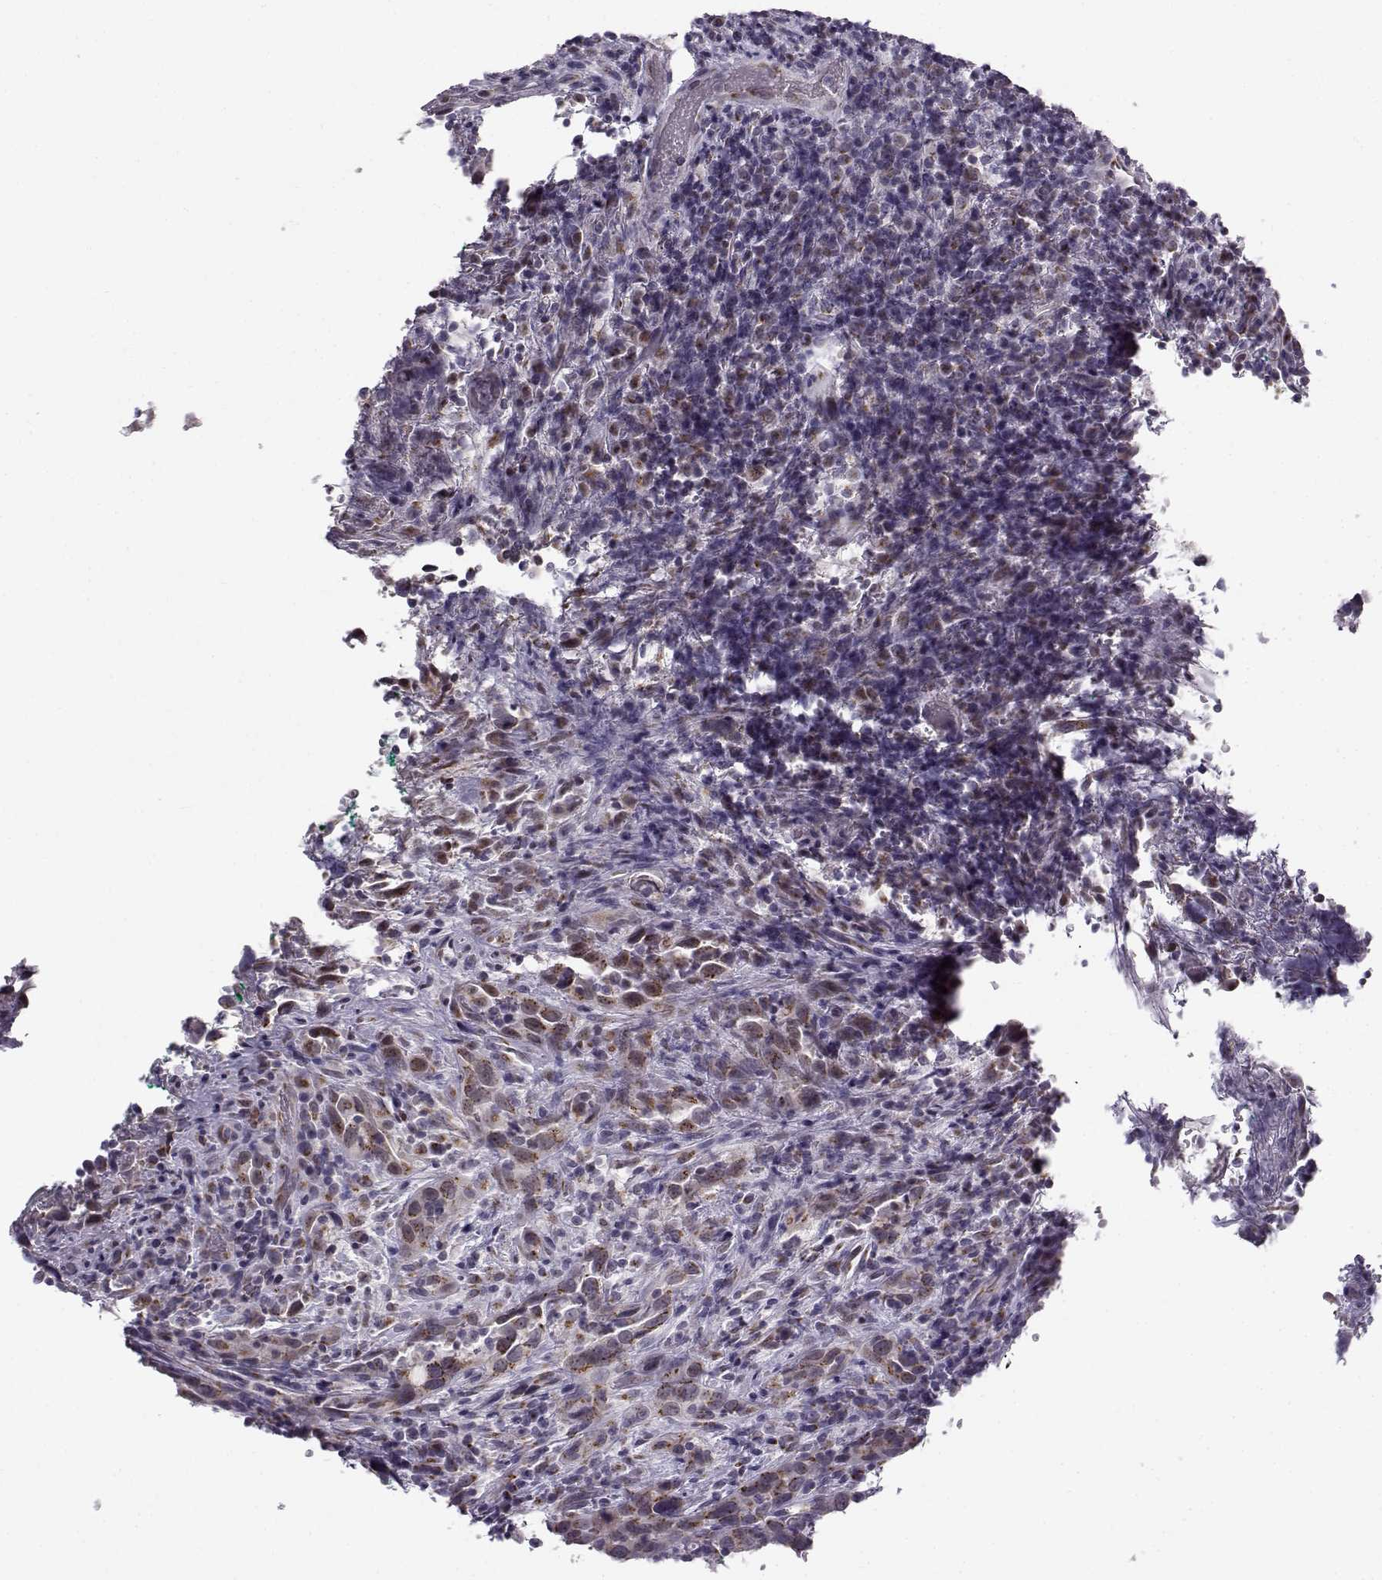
{"staining": {"intensity": "moderate", "quantity": ">75%", "location": "cytoplasmic/membranous"}, "tissue": "urothelial cancer", "cell_type": "Tumor cells", "image_type": "cancer", "snomed": [{"axis": "morphology", "description": "Urothelial carcinoma, NOS"}, {"axis": "morphology", "description": "Urothelial carcinoma, High grade"}, {"axis": "topography", "description": "Urinary bladder"}], "caption": "Protein staining of urothelial cancer tissue exhibits moderate cytoplasmic/membranous staining in approximately >75% of tumor cells.", "gene": "SLC4A5", "patient": {"sex": "female", "age": 64}}